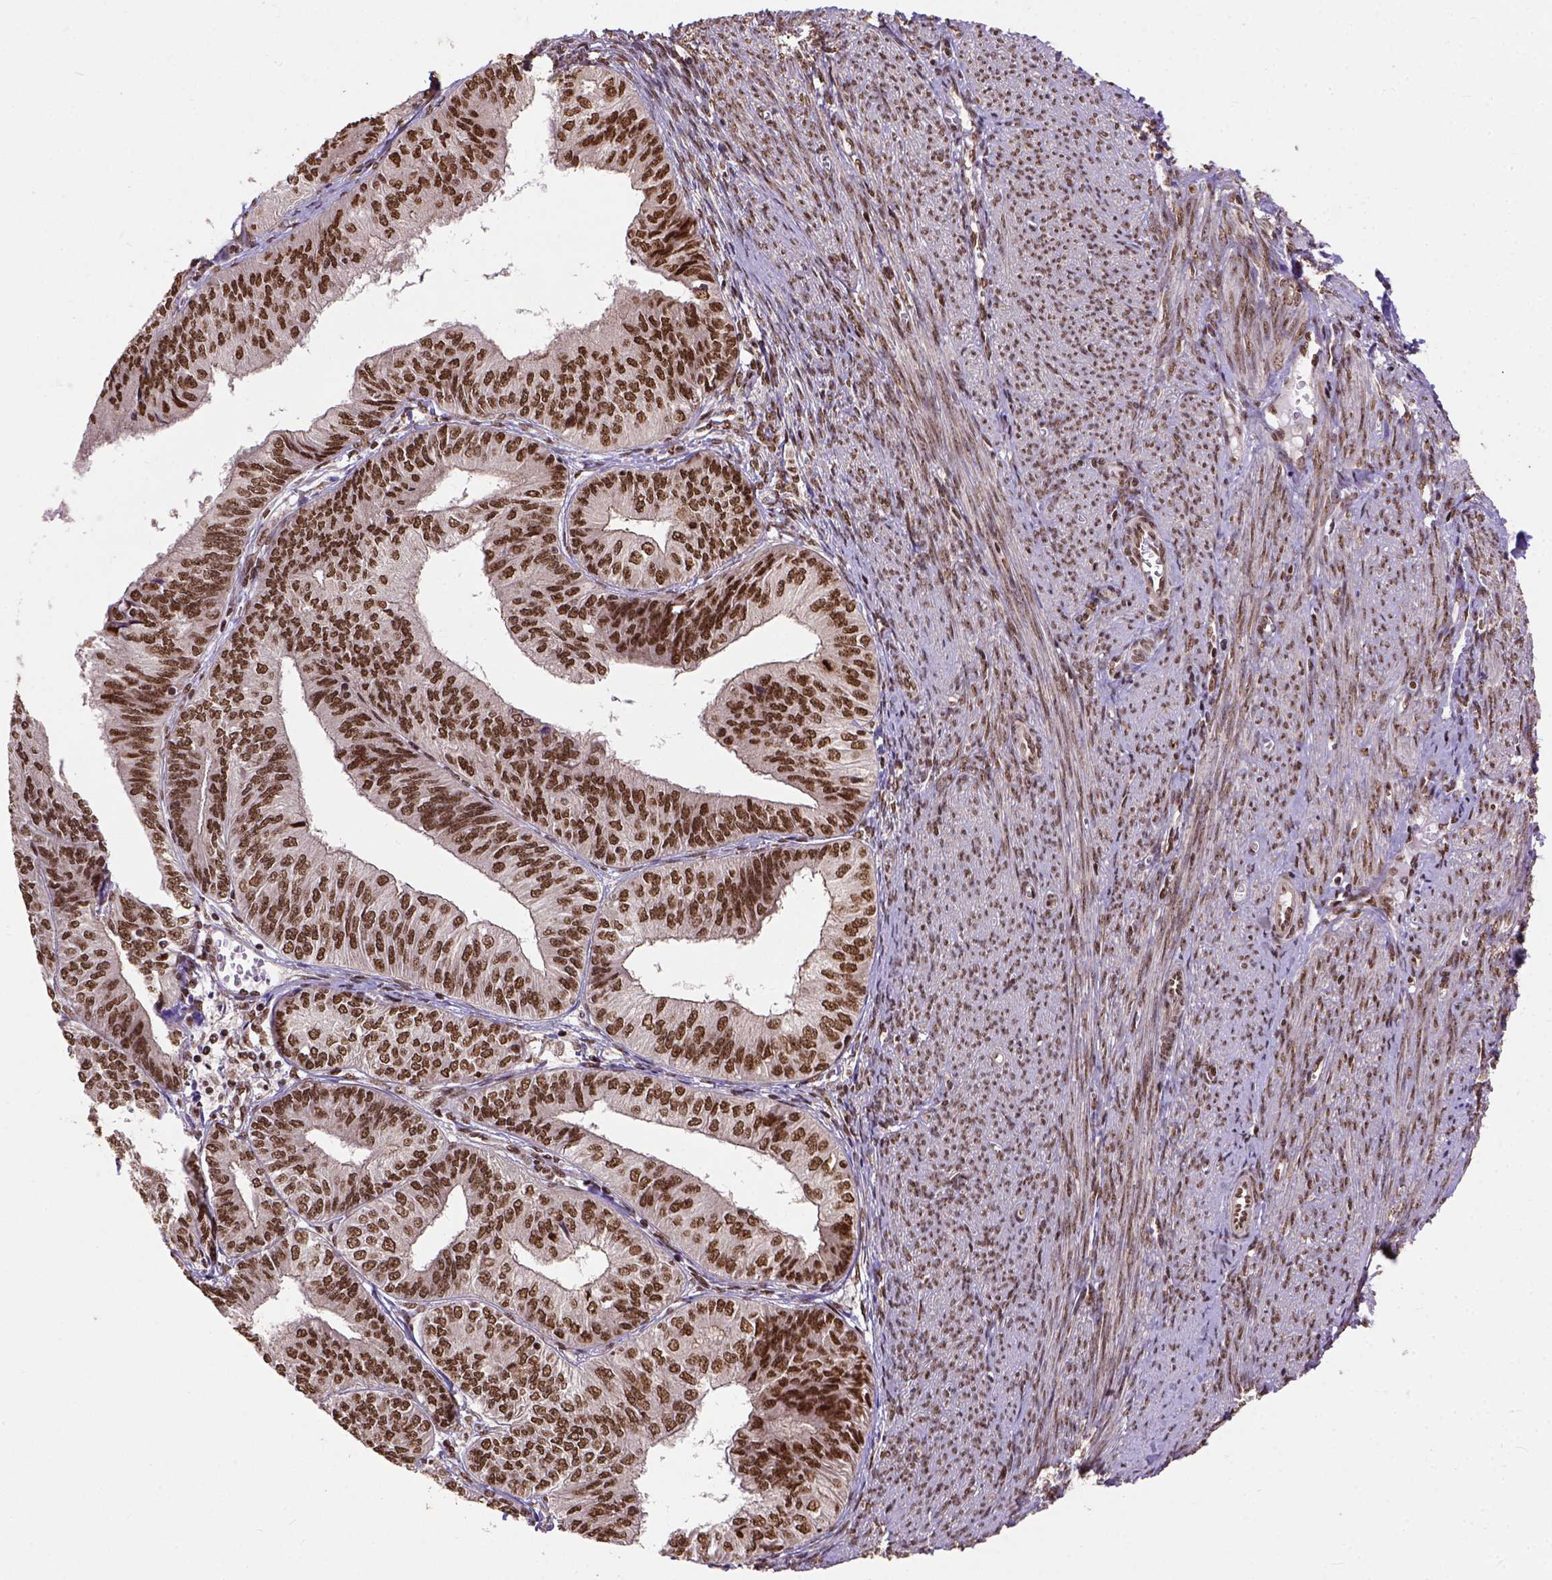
{"staining": {"intensity": "moderate", "quantity": ">75%", "location": "nuclear"}, "tissue": "endometrial cancer", "cell_type": "Tumor cells", "image_type": "cancer", "snomed": [{"axis": "morphology", "description": "Adenocarcinoma, NOS"}, {"axis": "topography", "description": "Endometrium"}], "caption": "Immunohistochemistry histopathology image of neoplastic tissue: endometrial adenocarcinoma stained using immunohistochemistry exhibits medium levels of moderate protein expression localized specifically in the nuclear of tumor cells, appearing as a nuclear brown color.", "gene": "NACC1", "patient": {"sex": "female", "age": 58}}